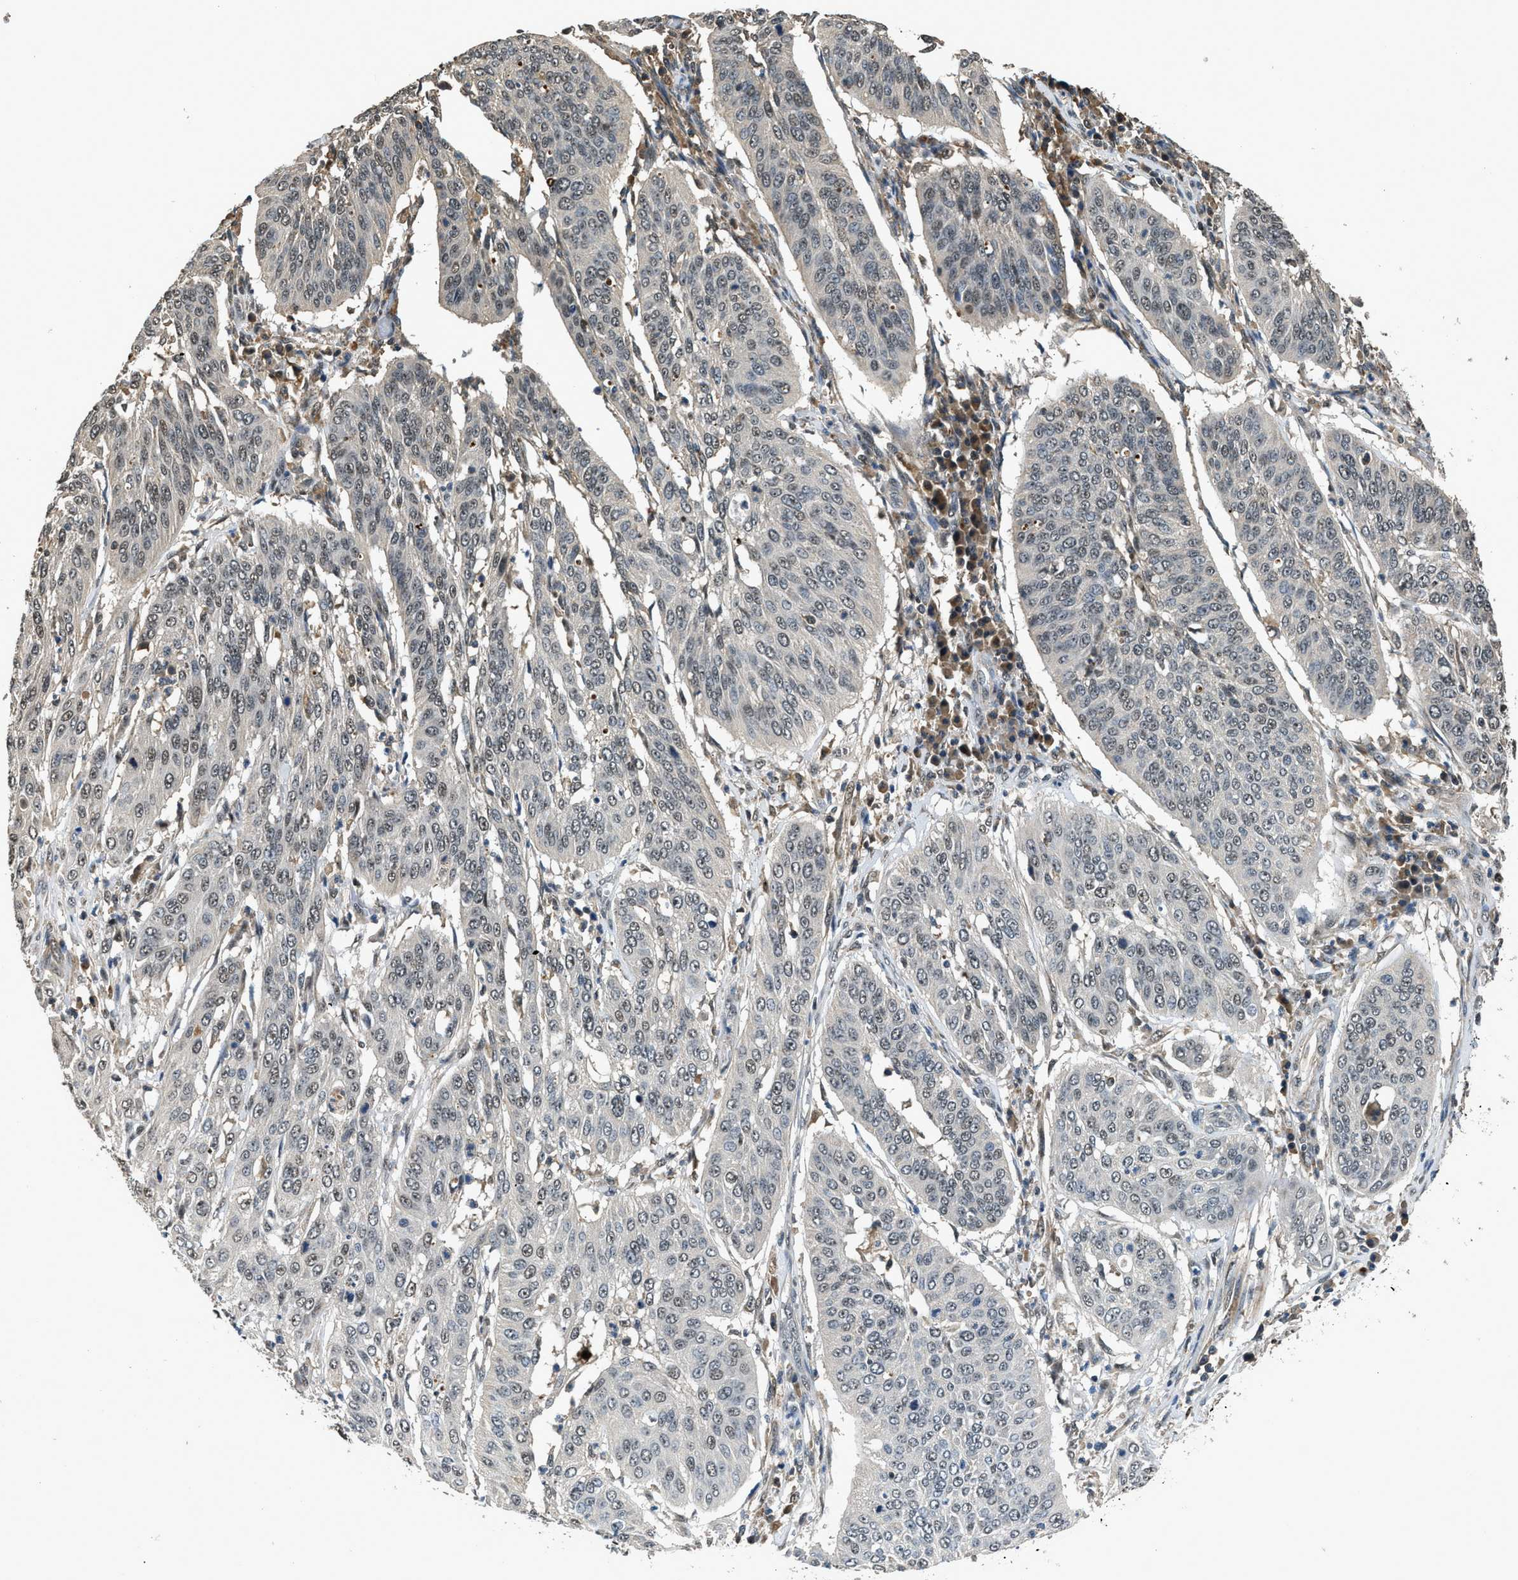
{"staining": {"intensity": "weak", "quantity": "<25%", "location": "nuclear"}, "tissue": "cervical cancer", "cell_type": "Tumor cells", "image_type": "cancer", "snomed": [{"axis": "morphology", "description": "Normal tissue, NOS"}, {"axis": "morphology", "description": "Squamous cell carcinoma, NOS"}, {"axis": "topography", "description": "Cervix"}], "caption": "DAB immunohistochemical staining of human cervical squamous cell carcinoma shows no significant positivity in tumor cells. (IHC, brightfield microscopy, high magnification).", "gene": "SLC15A4", "patient": {"sex": "female", "age": 39}}